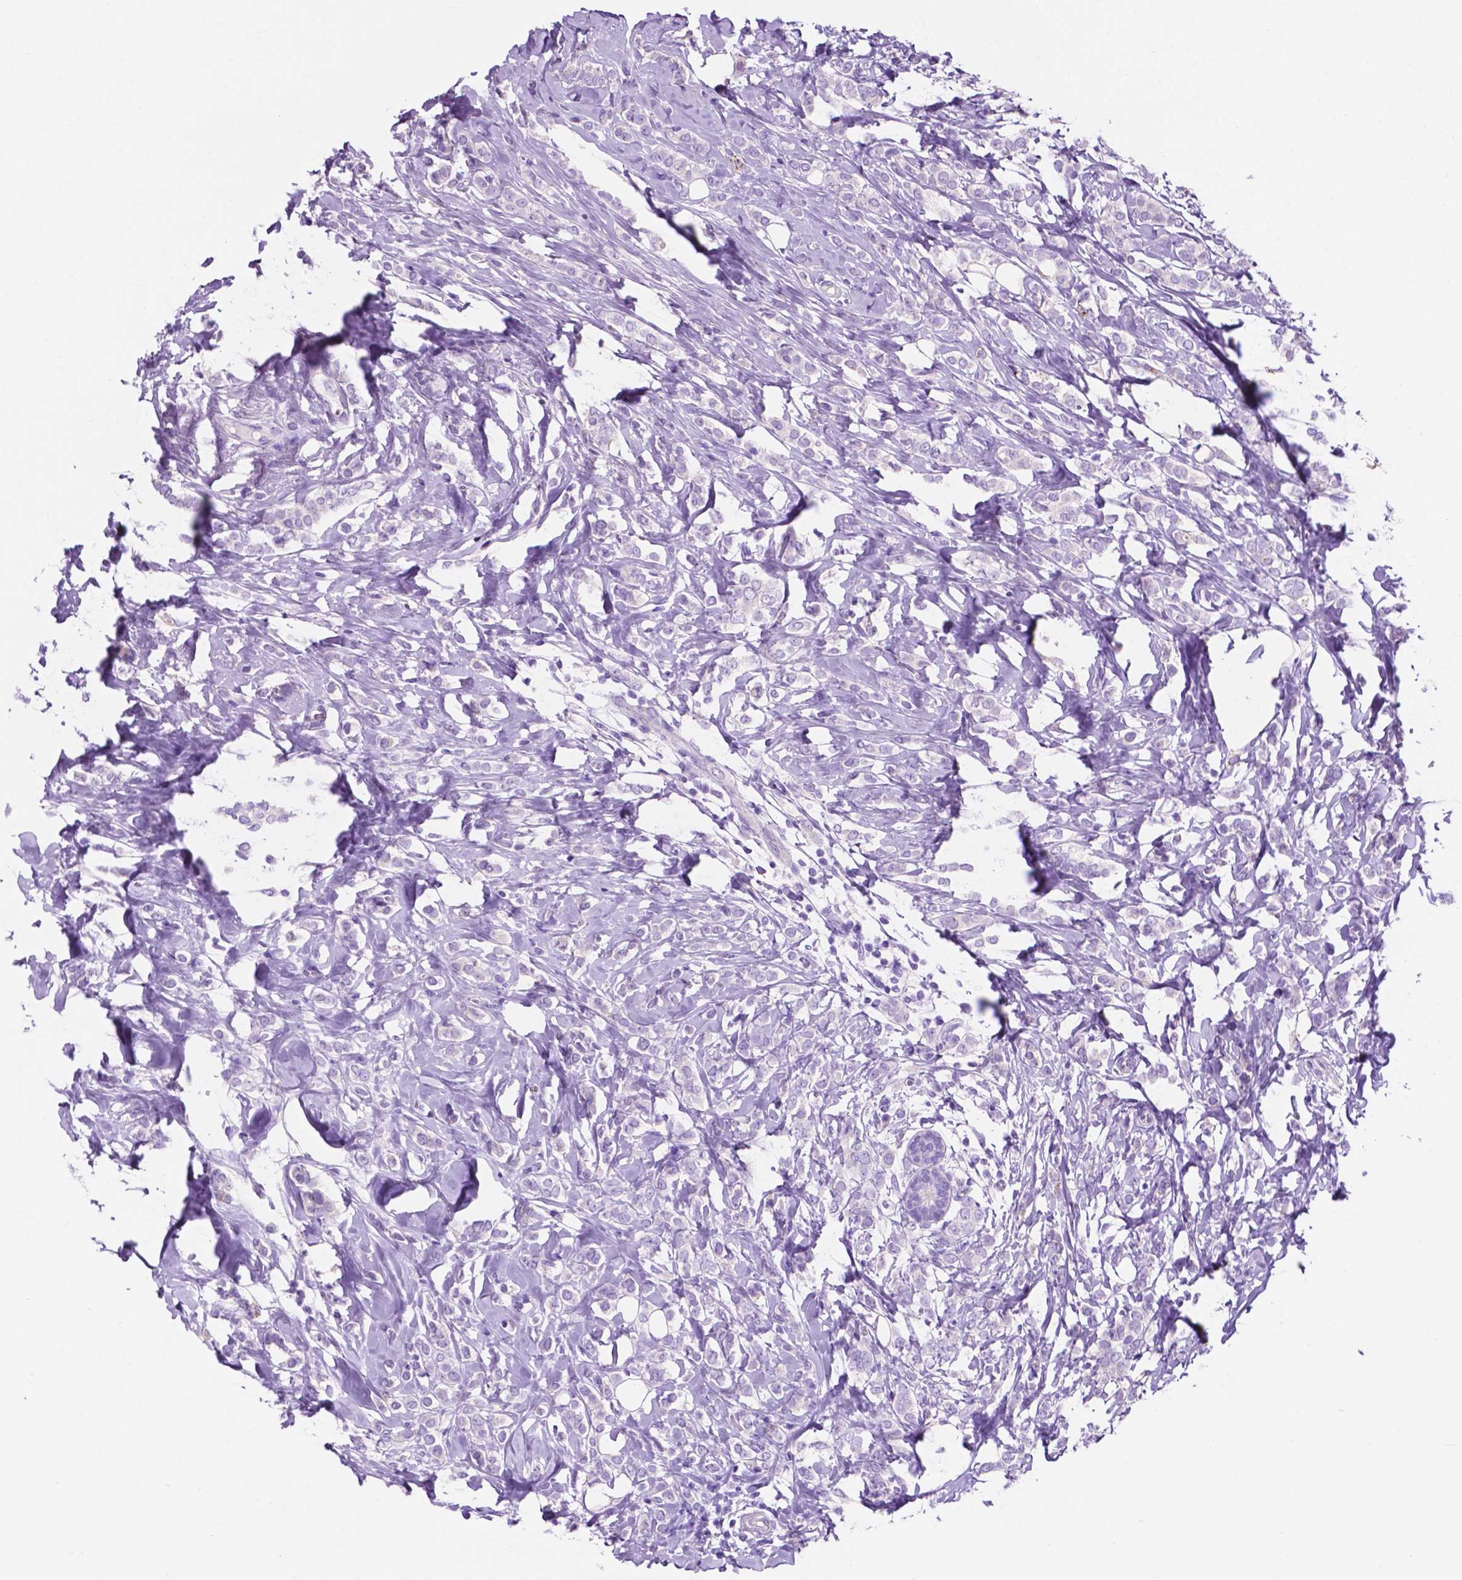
{"staining": {"intensity": "negative", "quantity": "none", "location": "none"}, "tissue": "breast cancer", "cell_type": "Tumor cells", "image_type": "cancer", "snomed": [{"axis": "morphology", "description": "Lobular carcinoma"}, {"axis": "topography", "description": "Breast"}], "caption": "A high-resolution micrograph shows immunohistochemistry staining of breast cancer, which demonstrates no significant expression in tumor cells.", "gene": "IGFN1", "patient": {"sex": "female", "age": 49}}